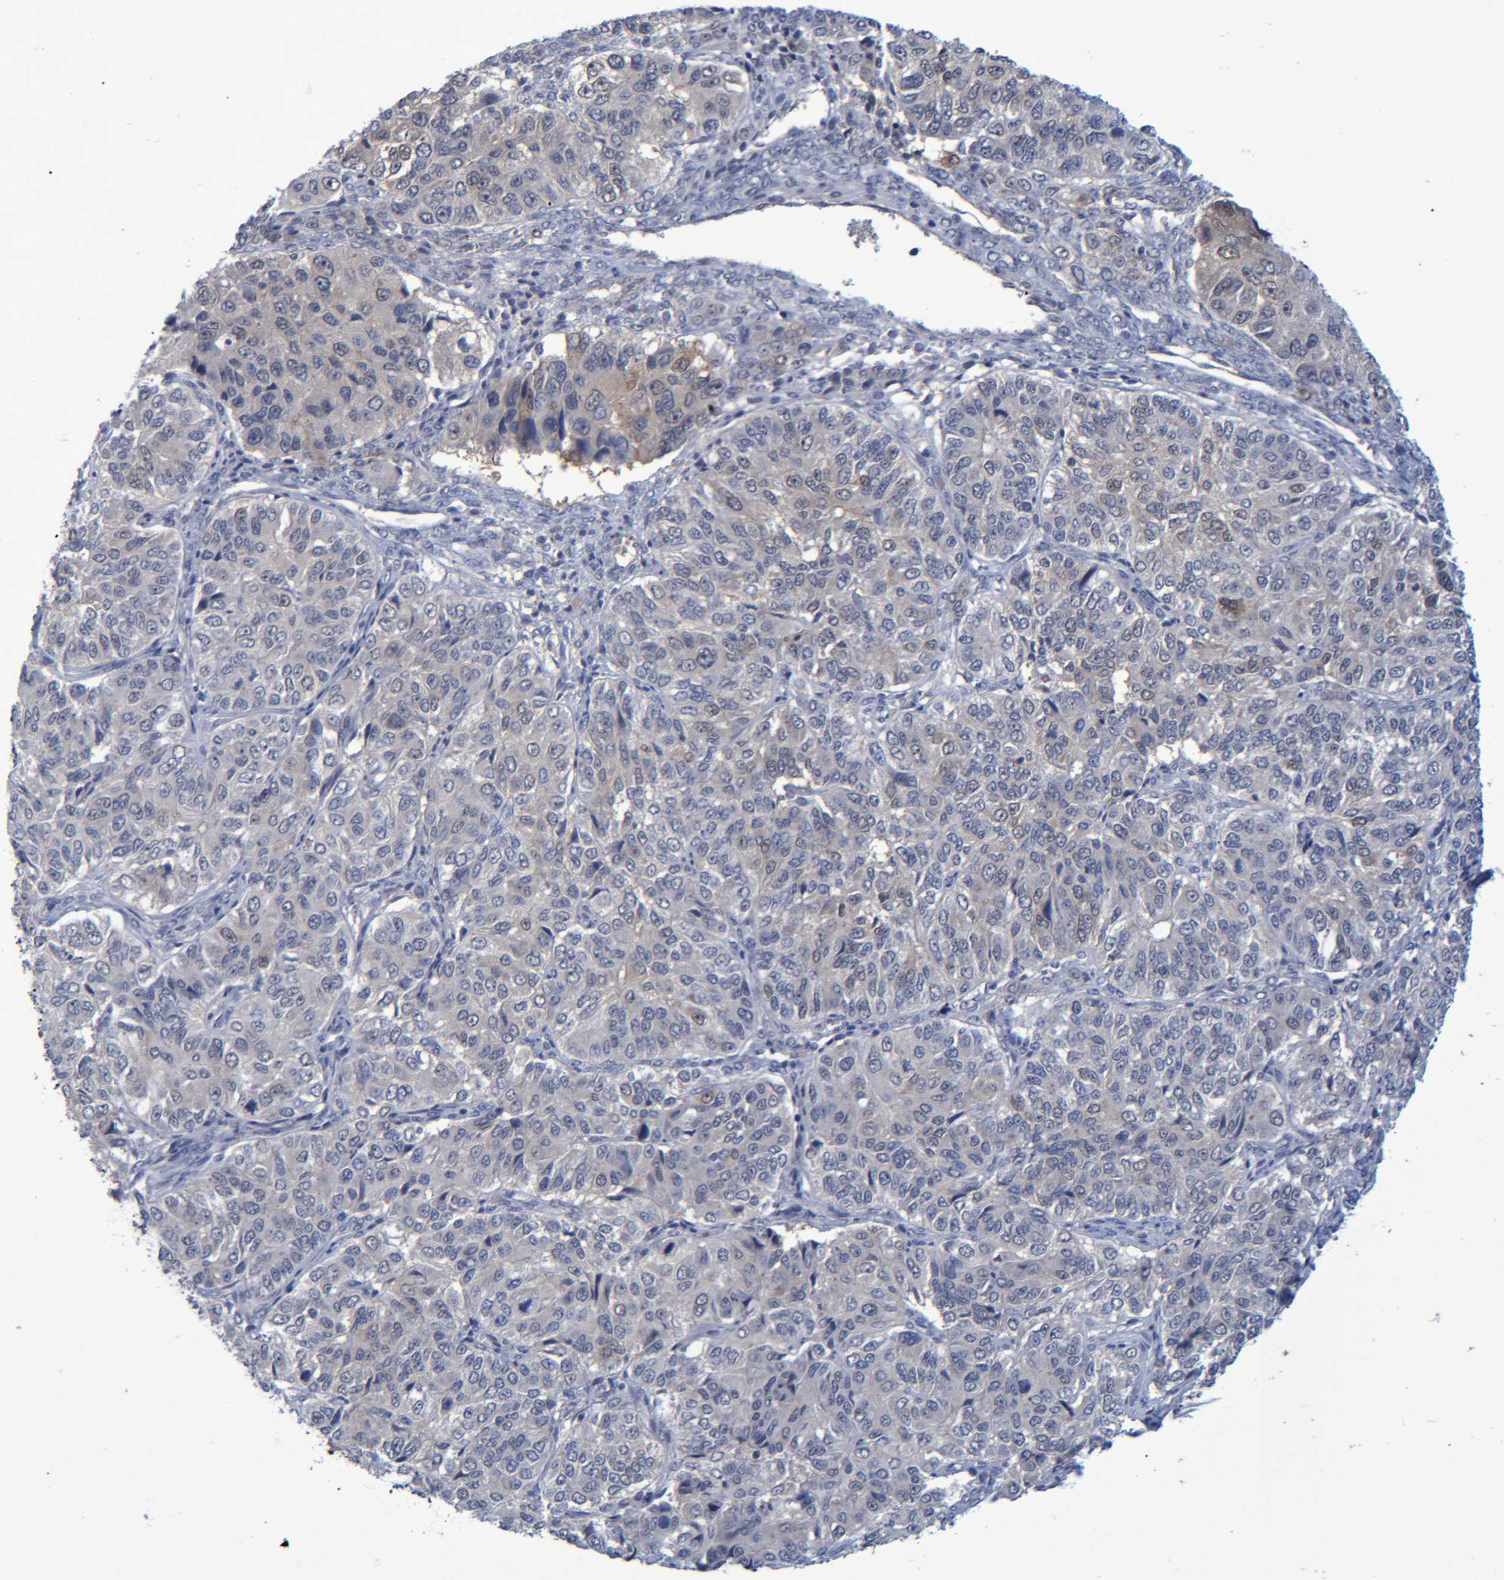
{"staining": {"intensity": "negative", "quantity": "none", "location": "none"}, "tissue": "ovarian cancer", "cell_type": "Tumor cells", "image_type": "cancer", "snomed": [{"axis": "morphology", "description": "Carcinoma, endometroid"}, {"axis": "topography", "description": "Ovary"}], "caption": "This photomicrograph is of ovarian endometroid carcinoma stained with immunohistochemistry (IHC) to label a protein in brown with the nuclei are counter-stained blue. There is no expression in tumor cells. Nuclei are stained in blue.", "gene": "PCYT2", "patient": {"sex": "female", "age": 51}}